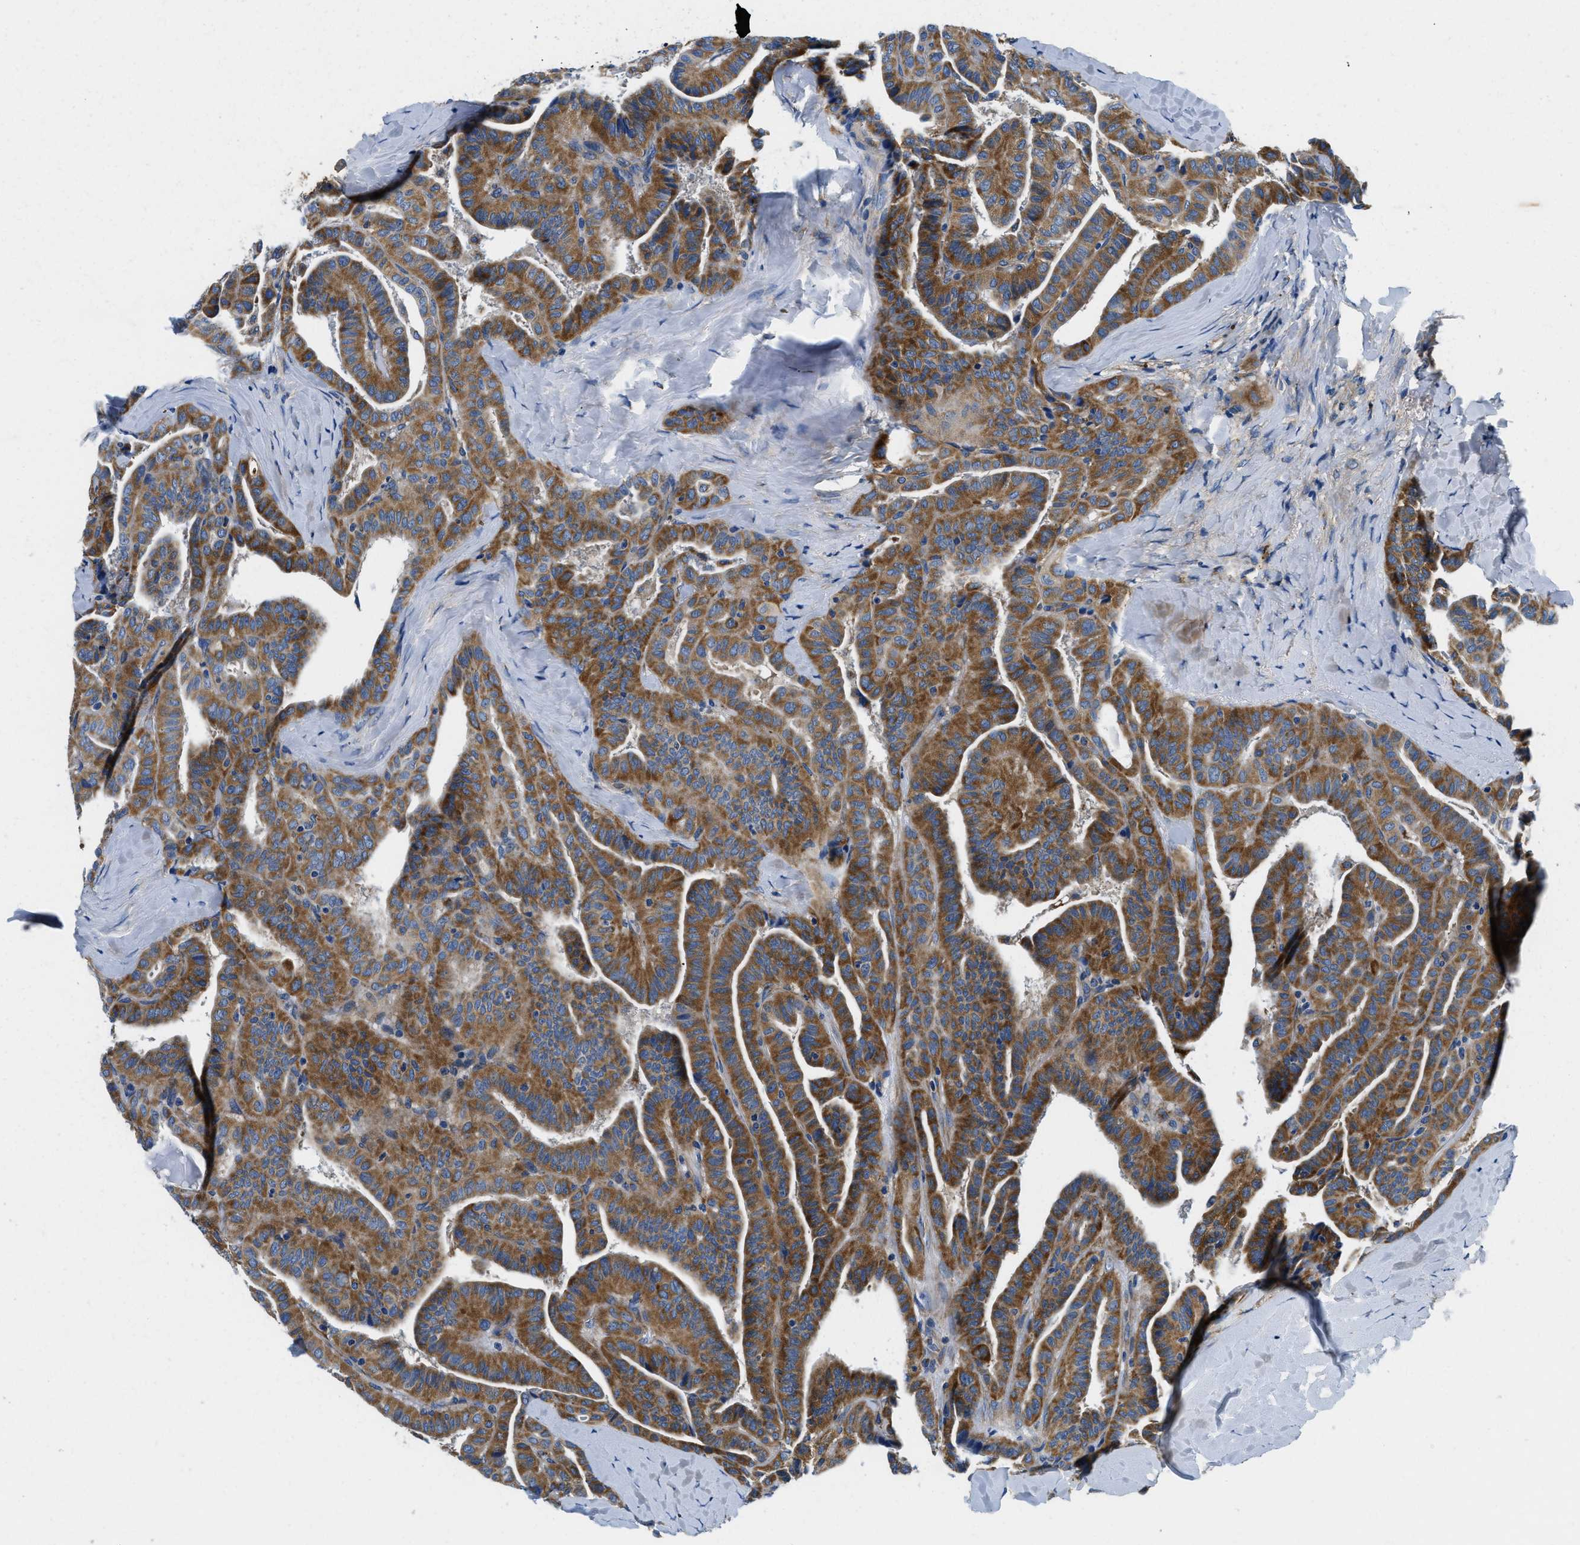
{"staining": {"intensity": "moderate", "quantity": ">75%", "location": "cytoplasmic/membranous"}, "tissue": "thyroid cancer", "cell_type": "Tumor cells", "image_type": "cancer", "snomed": [{"axis": "morphology", "description": "Papillary adenocarcinoma, NOS"}, {"axis": "topography", "description": "Thyroid gland"}], "caption": "Protein staining of thyroid cancer (papillary adenocarcinoma) tissue shows moderate cytoplasmic/membranous staining in approximately >75% of tumor cells.", "gene": "SAMD4B", "patient": {"sex": "male", "age": 77}}